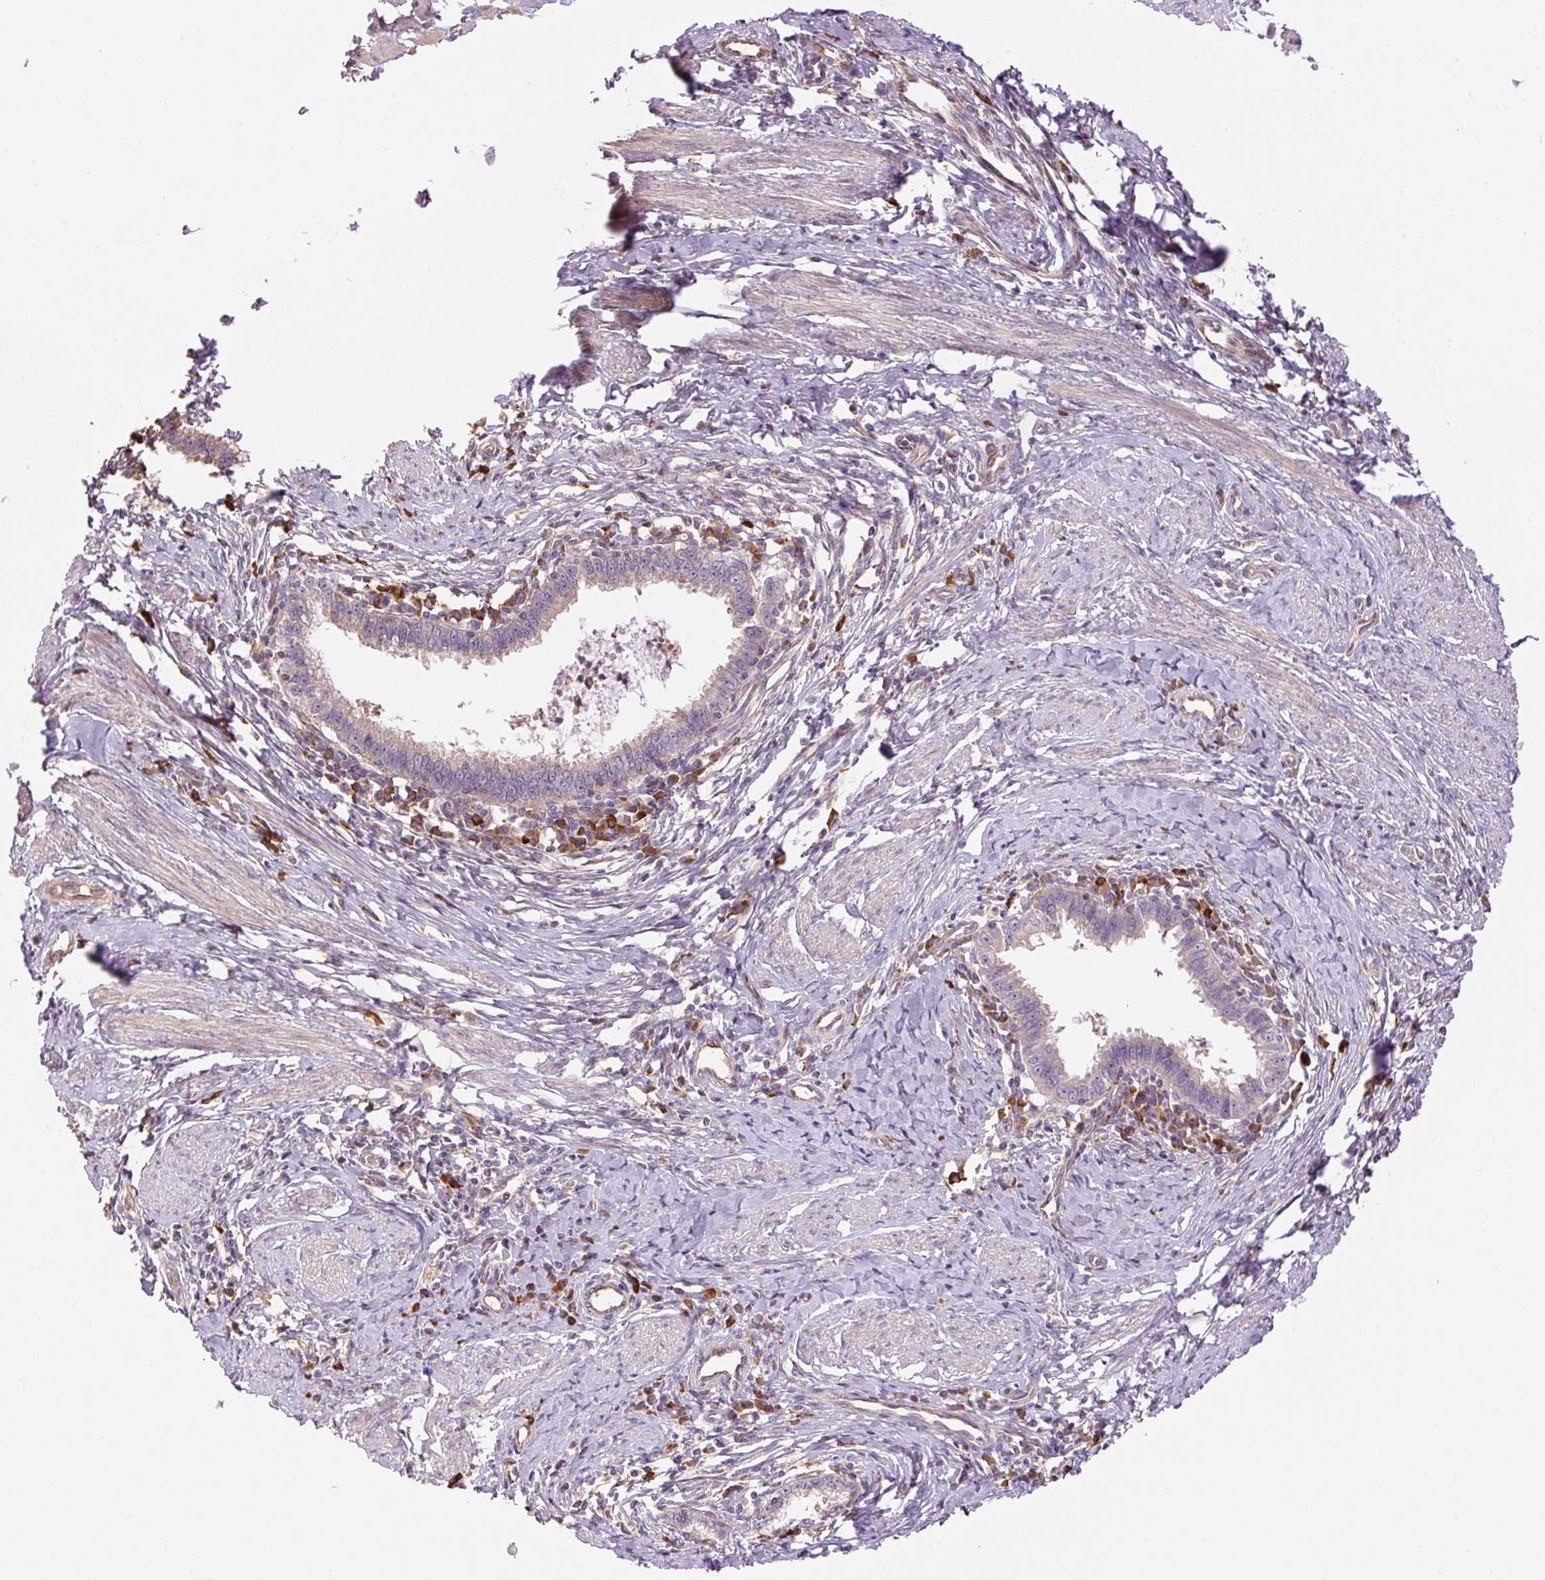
{"staining": {"intensity": "negative", "quantity": "none", "location": "none"}, "tissue": "cervical cancer", "cell_type": "Tumor cells", "image_type": "cancer", "snomed": [{"axis": "morphology", "description": "Adenocarcinoma, NOS"}, {"axis": "topography", "description": "Cervix"}], "caption": "DAB (3,3'-diaminobenzidine) immunohistochemical staining of human adenocarcinoma (cervical) displays no significant expression in tumor cells.", "gene": "PPME1", "patient": {"sex": "female", "age": 36}}